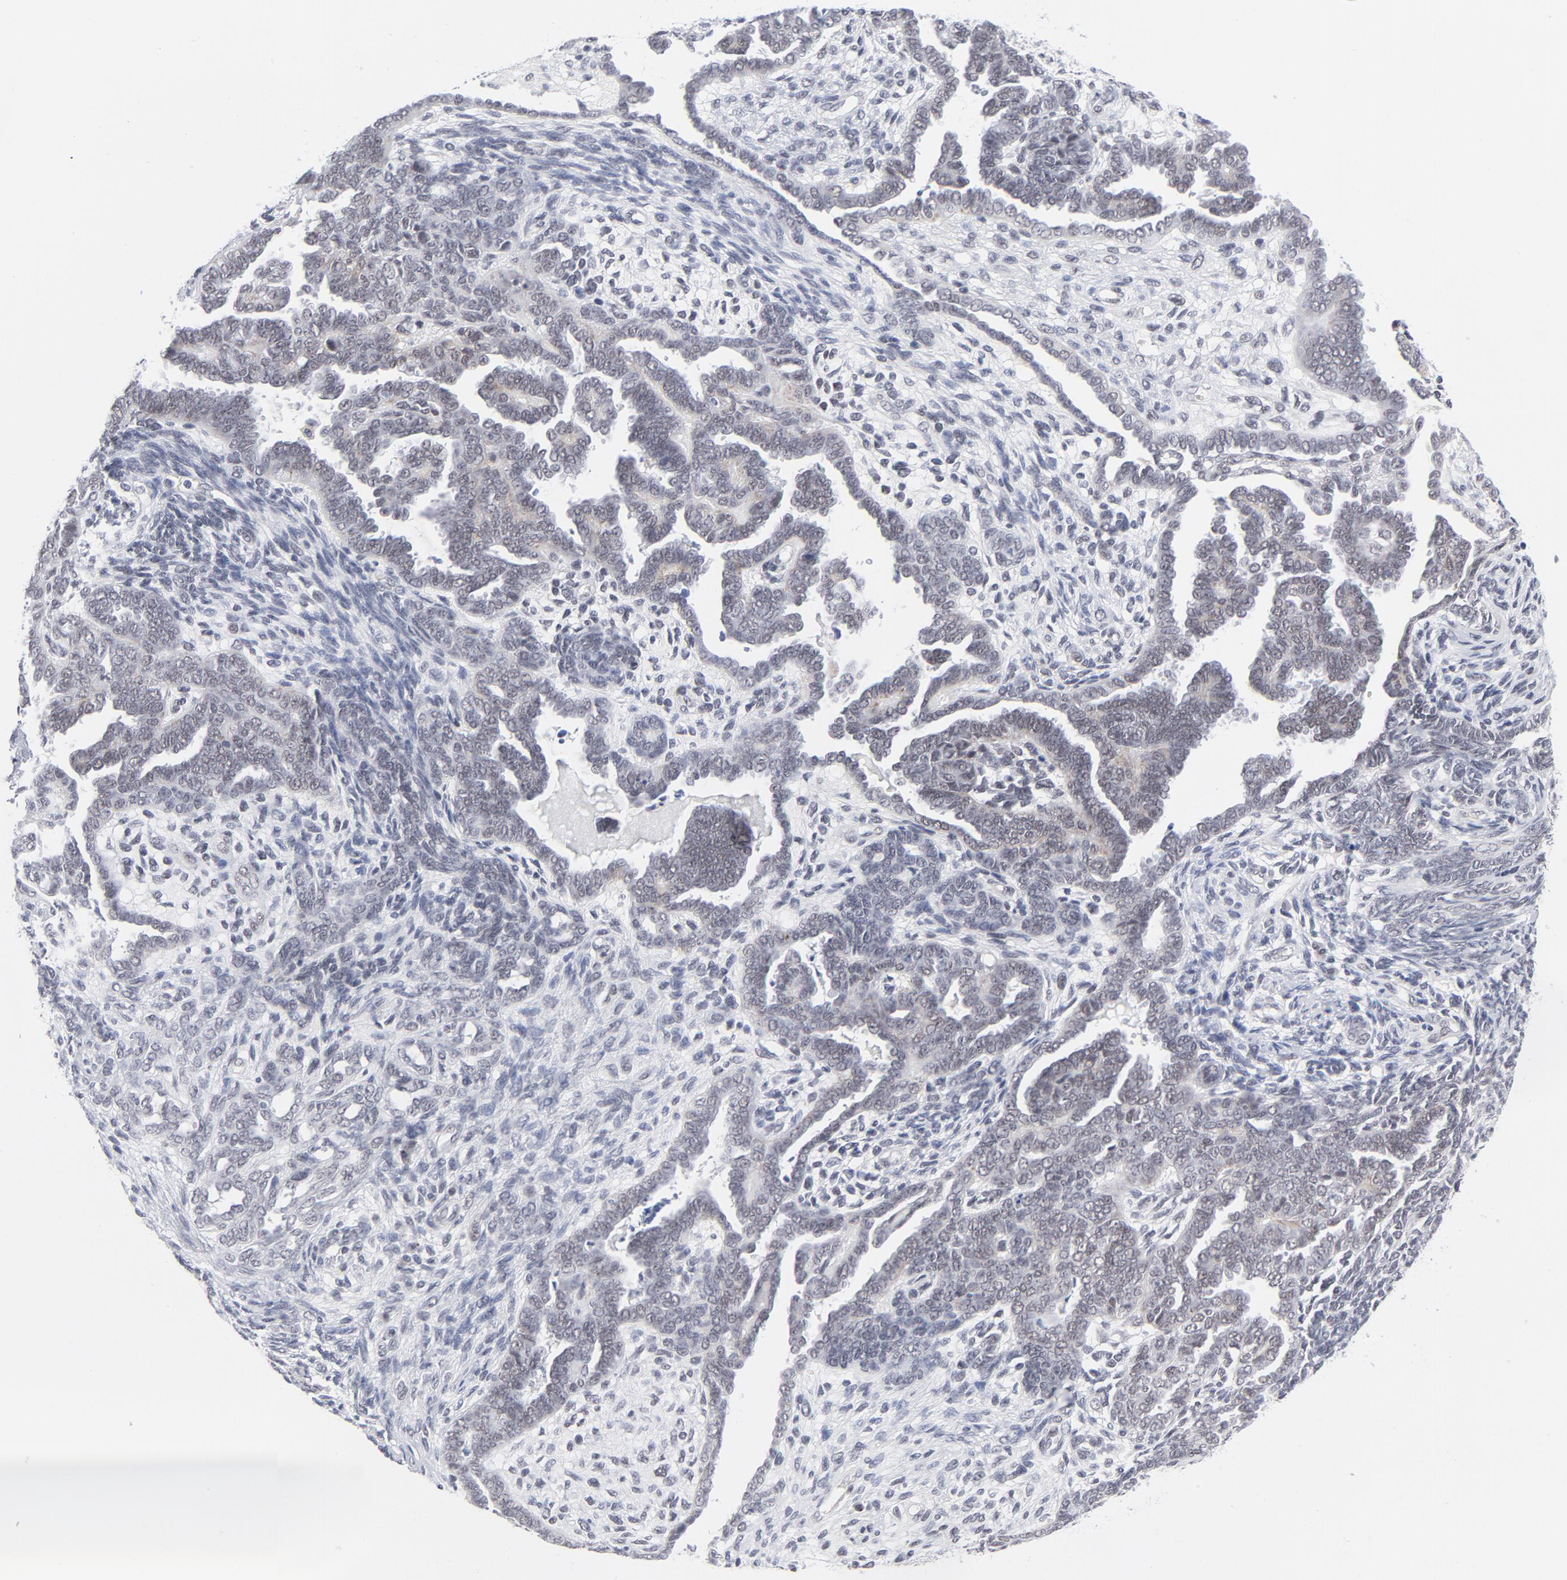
{"staining": {"intensity": "weak", "quantity": "25%-75%", "location": "cytoplasmic/membranous,nuclear"}, "tissue": "endometrial cancer", "cell_type": "Tumor cells", "image_type": "cancer", "snomed": [{"axis": "morphology", "description": "Neoplasm, malignant, NOS"}, {"axis": "topography", "description": "Endometrium"}], "caption": "A micrograph showing weak cytoplasmic/membranous and nuclear positivity in about 25%-75% of tumor cells in malignant neoplasm (endometrial), as visualized by brown immunohistochemical staining.", "gene": "BAP1", "patient": {"sex": "female", "age": 74}}